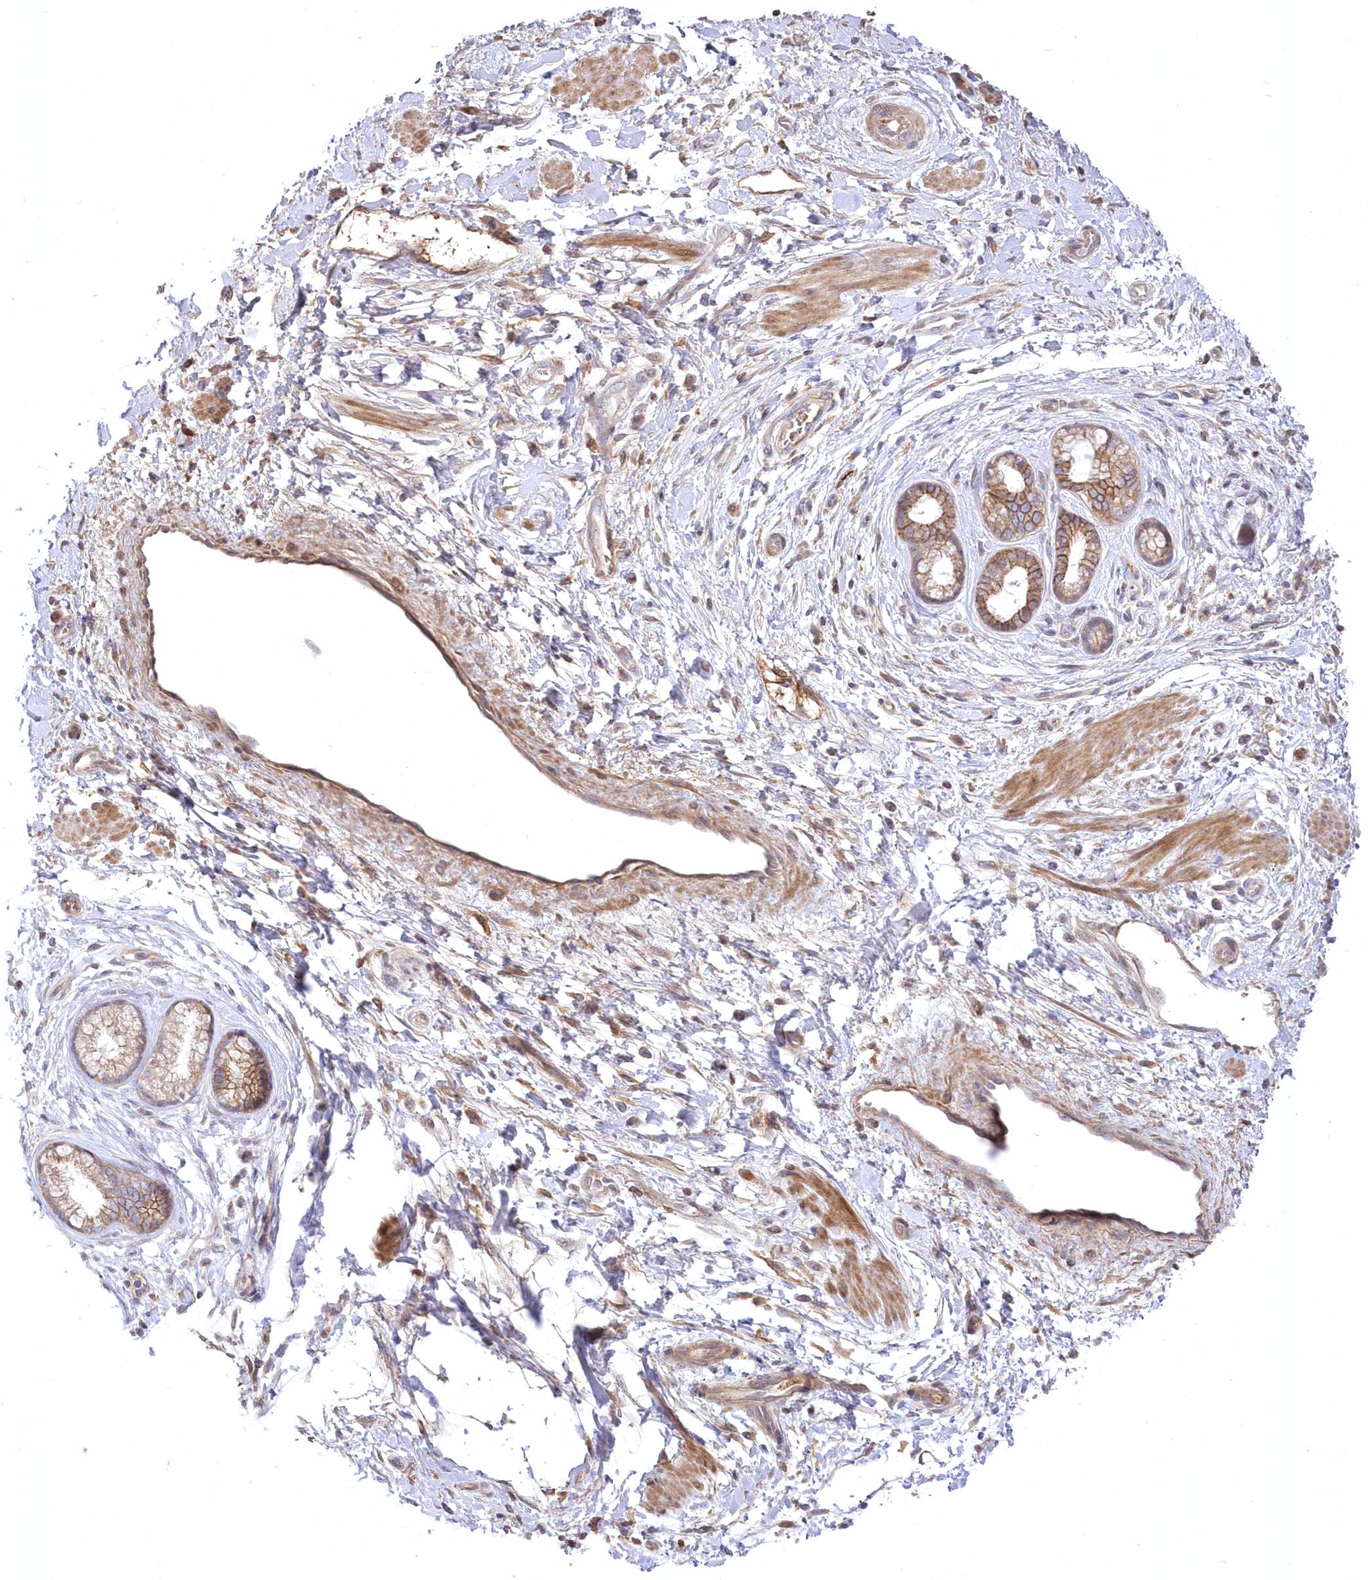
{"staining": {"intensity": "moderate", "quantity": ">75%", "location": "cytoplasmic/membranous"}, "tissue": "pancreatic cancer", "cell_type": "Tumor cells", "image_type": "cancer", "snomed": [{"axis": "morphology", "description": "Adenocarcinoma, NOS"}, {"axis": "topography", "description": "Pancreas"}], "caption": "This is an image of immunohistochemistry staining of pancreatic cancer, which shows moderate expression in the cytoplasmic/membranous of tumor cells.", "gene": "WBP1L", "patient": {"sex": "female", "age": 73}}